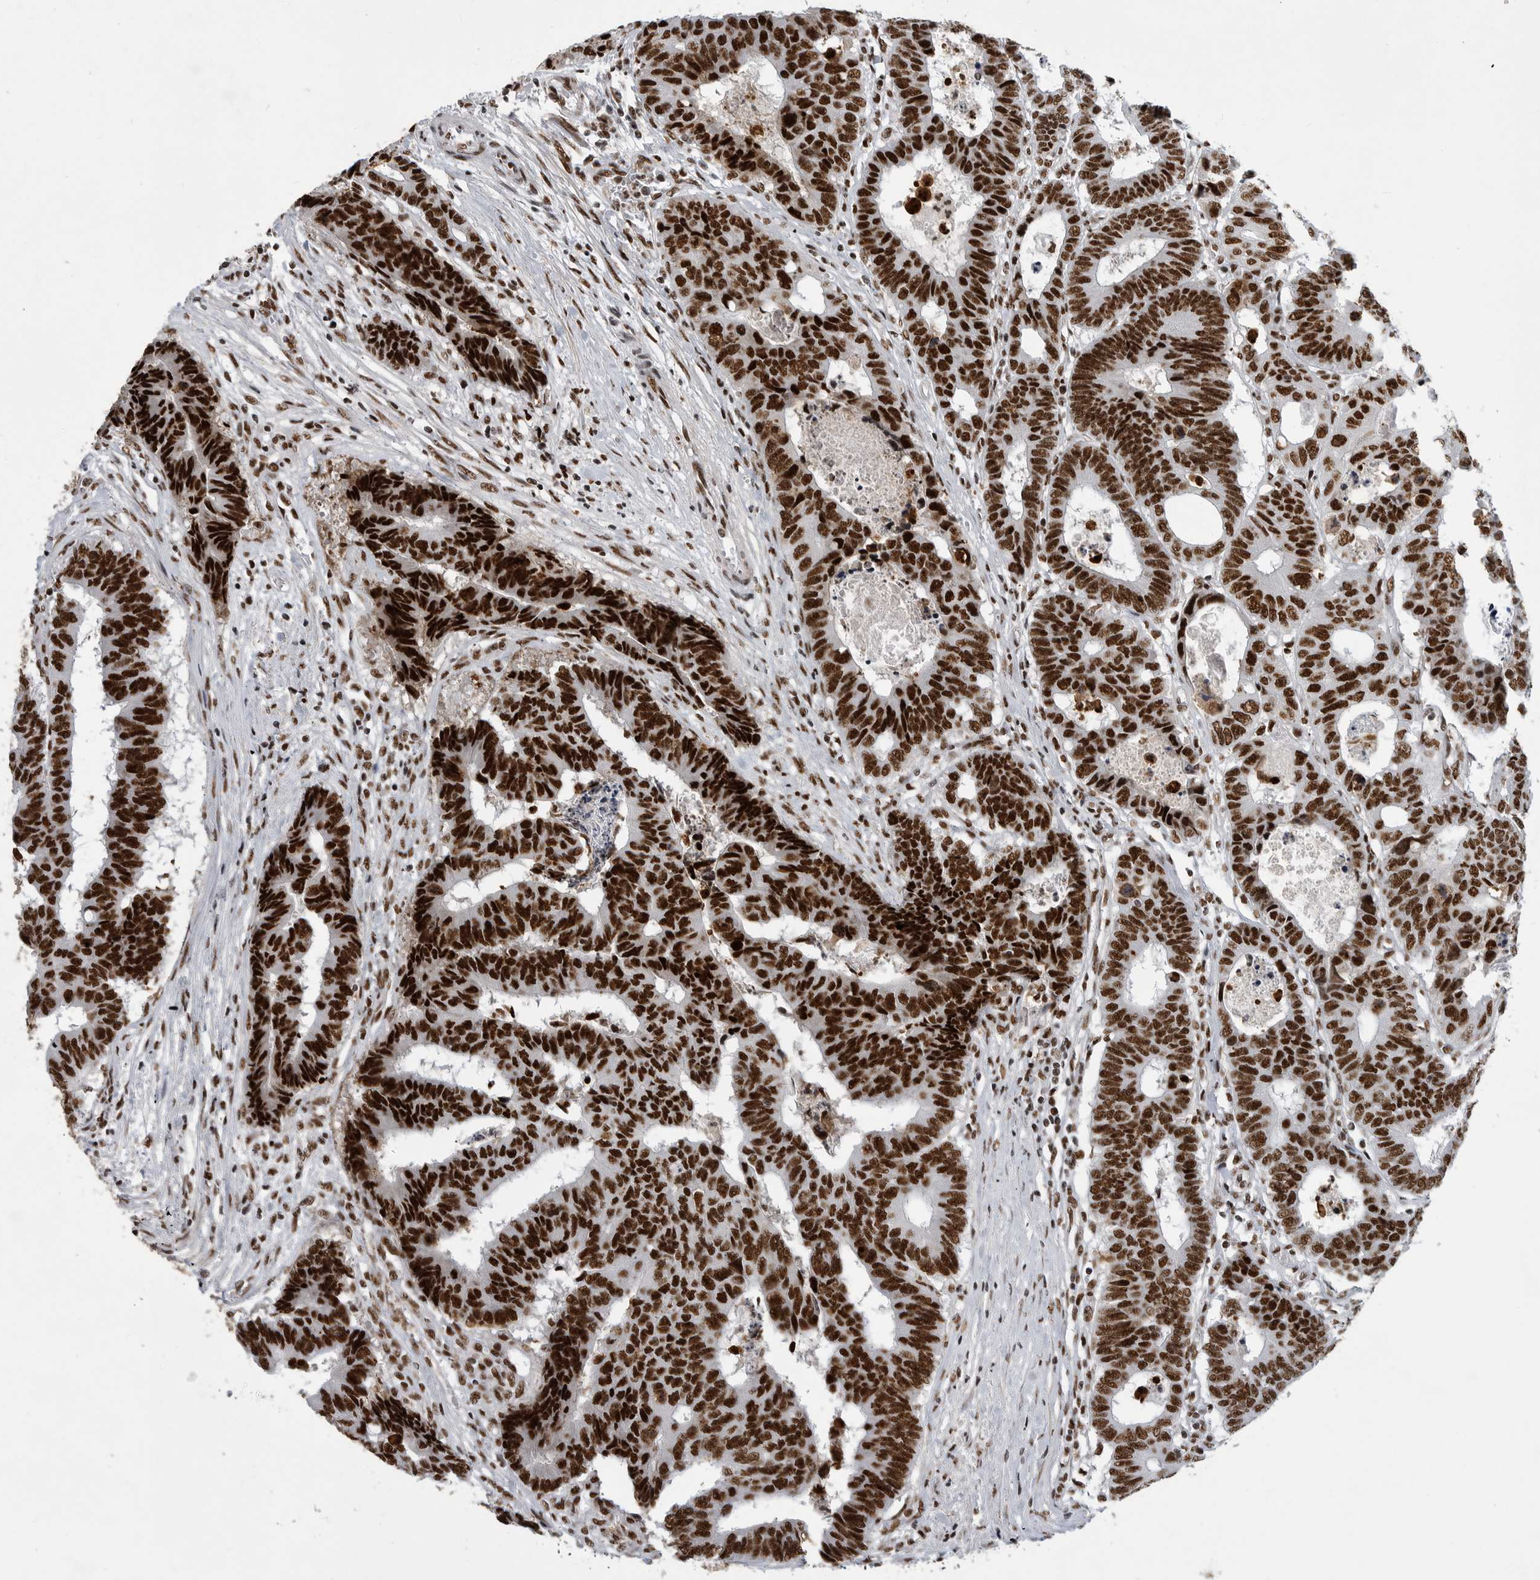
{"staining": {"intensity": "strong", "quantity": ">75%", "location": "nuclear"}, "tissue": "colorectal cancer", "cell_type": "Tumor cells", "image_type": "cancer", "snomed": [{"axis": "morphology", "description": "Adenocarcinoma, NOS"}, {"axis": "topography", "description": "Rectum"}], "caption": "A brown stain shows strong nuclear positivity of a protein in human colorectal adenocarcinoma tumor cells. The staining was performed using DAB to visualize the protein expression in brown, while the nuclei were stained in blue with hematoxylin (Magnification: 20x).", "gene": "BCLAF1", "patient": {"sex": "male", "age": 84}}